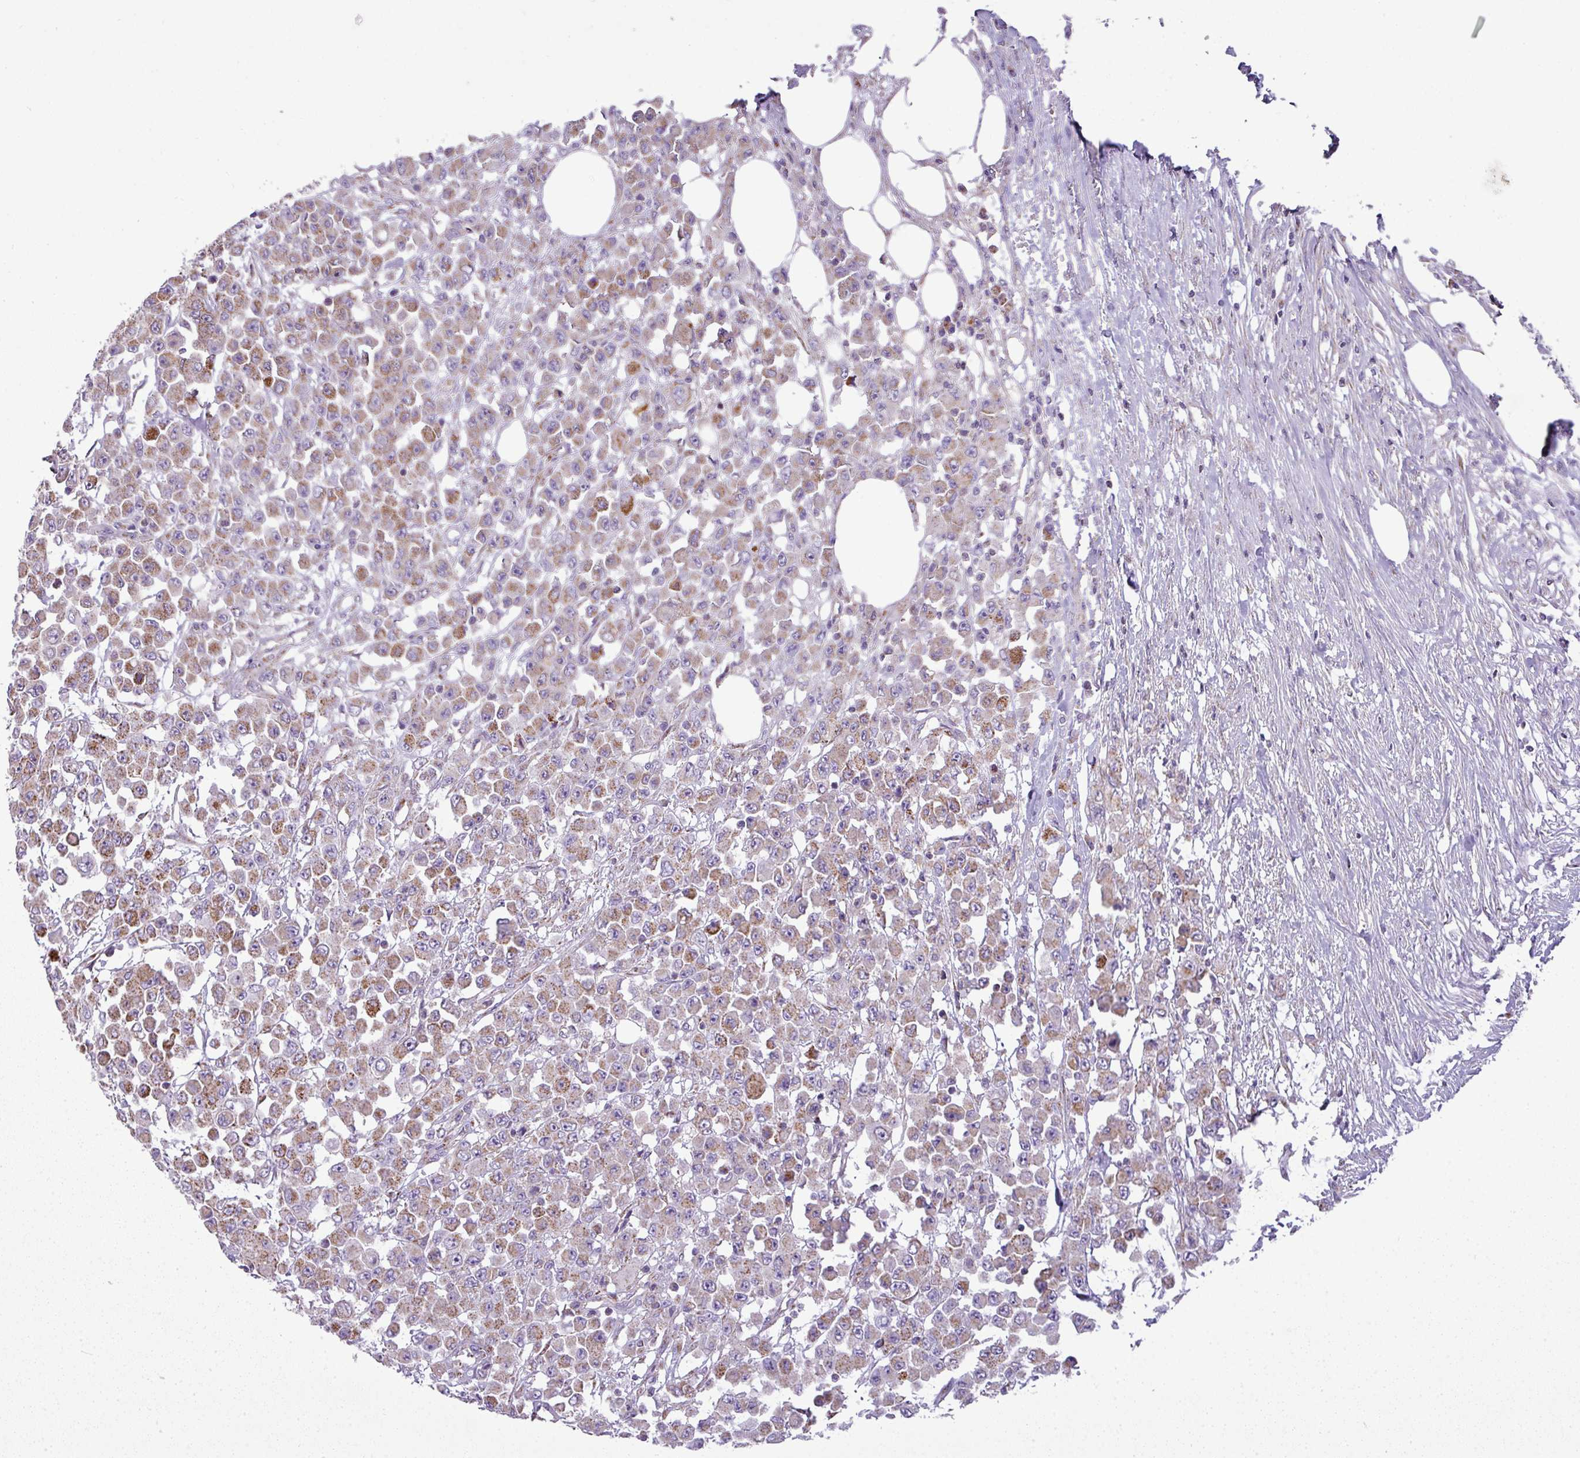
{"staining": {"intensity": "moderate", "quantity": ">75%", "location": "cytoplasmic/membranous"}, "tissue": "colorectal cancer", "cell_type": "Tumor cells", "image_type": "cancer", "snomed": [{"axis": "morphology", "description": "Adenocarcinoma, NOS"}, {"axis": "topography", "description": "Colon"}], "caption": "Protein staining shows moderate cytoplasmic/membranous staining in approximately >75% of tumor cells in colorectal cancer.", "gene": "ZNF81", "patient": {"sex": "male", "age": 51}}